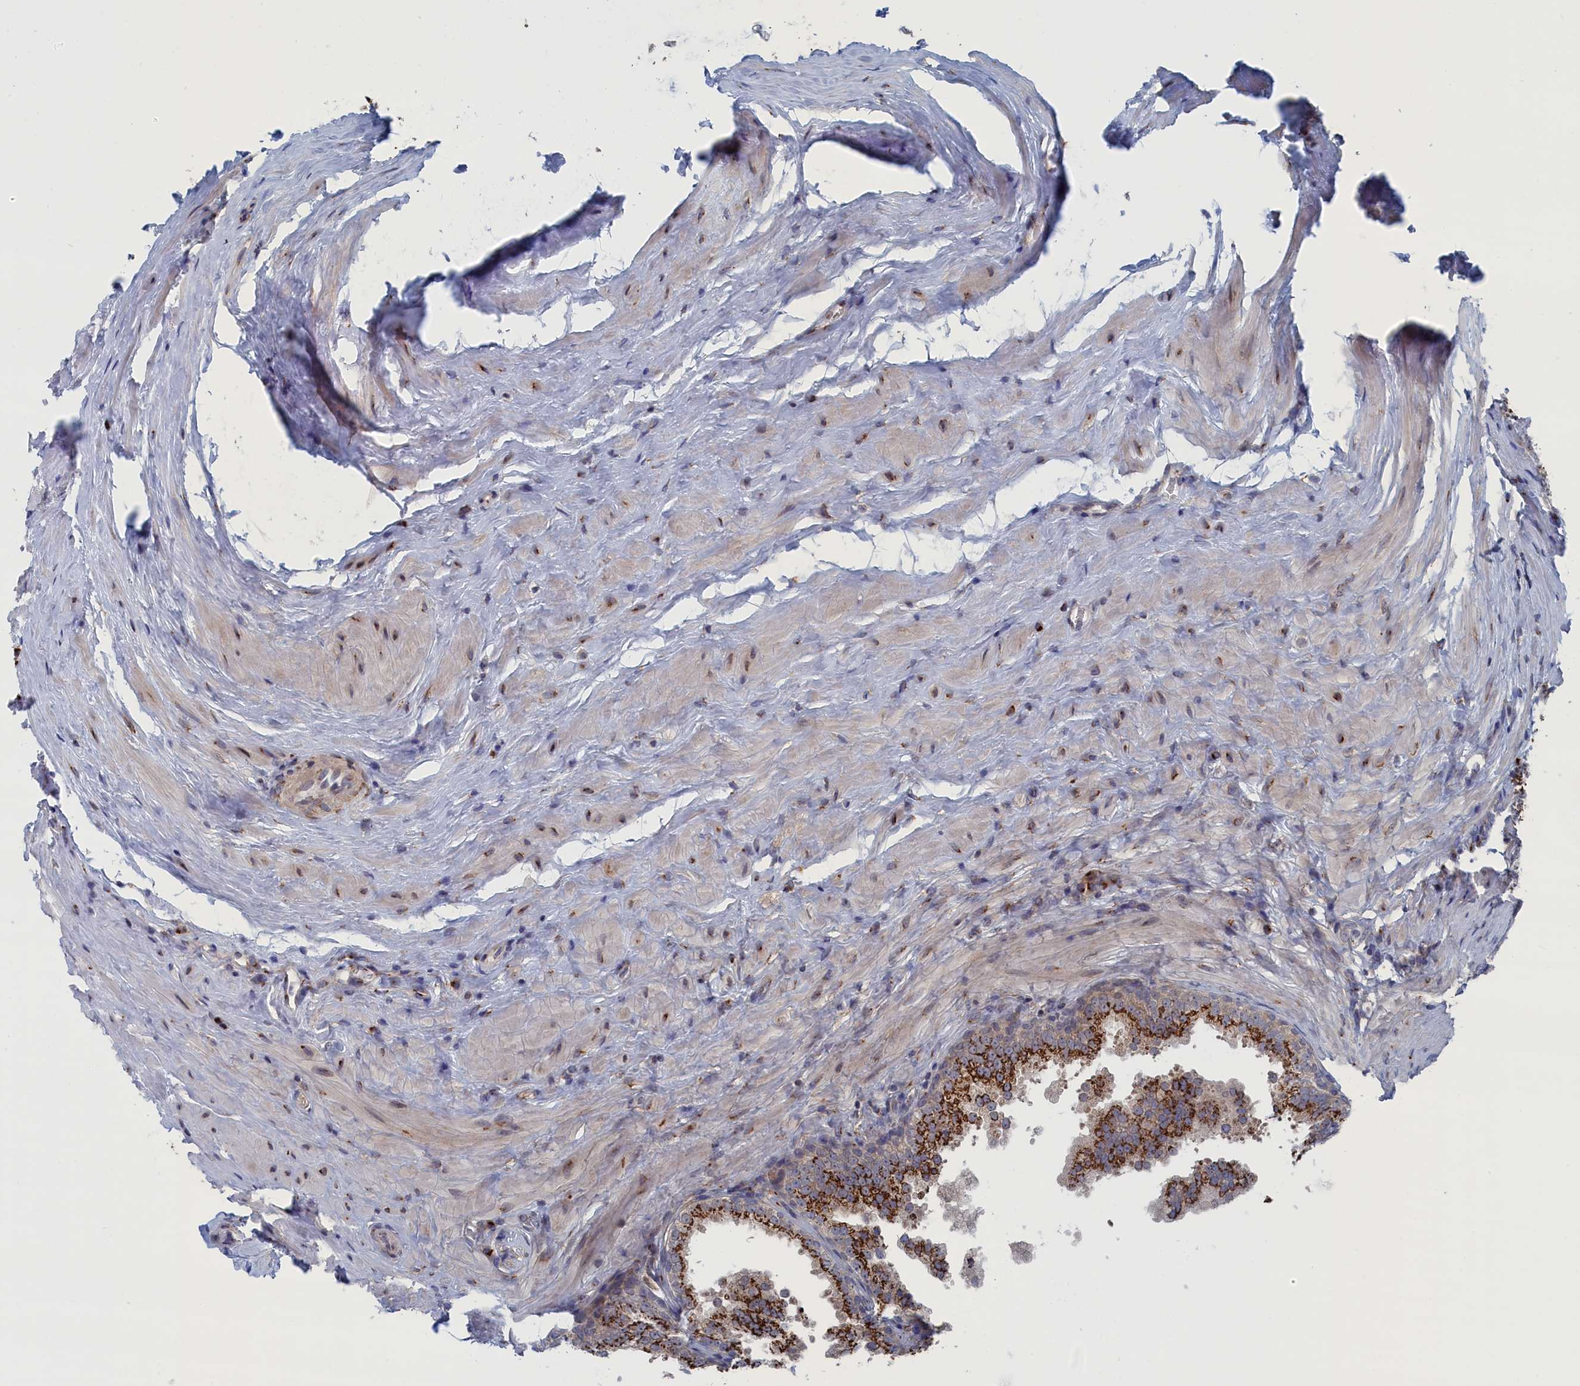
{"staining": {"intensity": "strong", "quantity": ">75%", "location": "cytoplasmic/membranous"}, "tissue": "prostate", "cell_type": "Glandular cells", "image_type": "normal", "snomed": [{"axis": "morphology", "description": "Normal tissue, NOS"}, {"axis": "topography", "description": "Prostate"}], "caption": "The immunohistochemical stain shows strong cytoplasmic/membranous expression in glandular cells of benign prostate. (DAB (3,3'-diaminobenzidine) = brown stain, brightfield microscopy at high magnification).", "gene": "IRX1", "patient": {"sex": "male", "age": 60}}